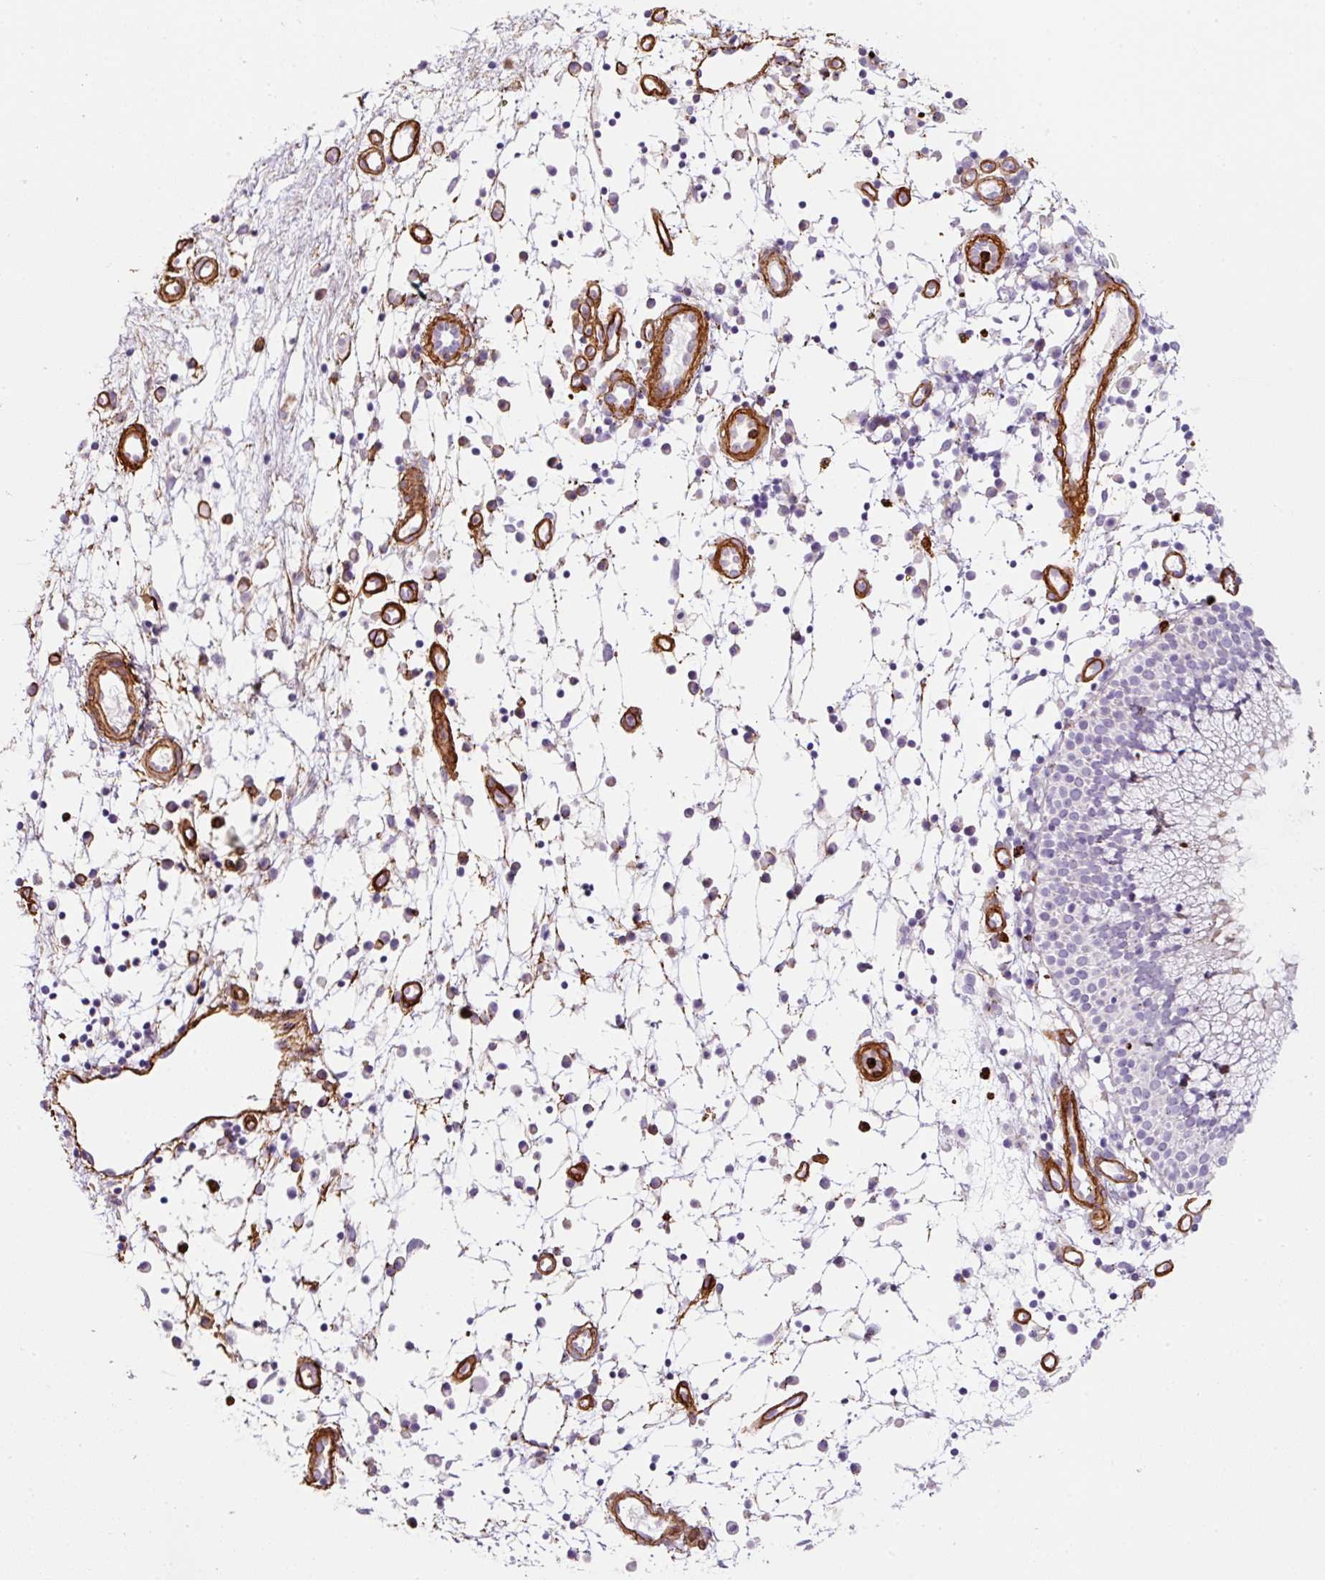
{"staining": {"intensity": "negative", "quantity": "none", "location": "none"}, "tissue": "nasopharynx", "cell_type": "Respiratory epithelial cells", "image_type": "normal", "snomed": [{"axis": "morphology", "description": "Normal tissue, NOS"}, {"axis": "topography", "description": "Nasopharynx"}], "caption": "IHC image of normal nasopharynx: human nasopharynx stained with DAB reveals no significant protein expression in respiratory epithelial cells. (IHC, brightfield microscopy, high magnification).", "gene": "LOXL4", "patient": {"sex": "male", "age": 21}}